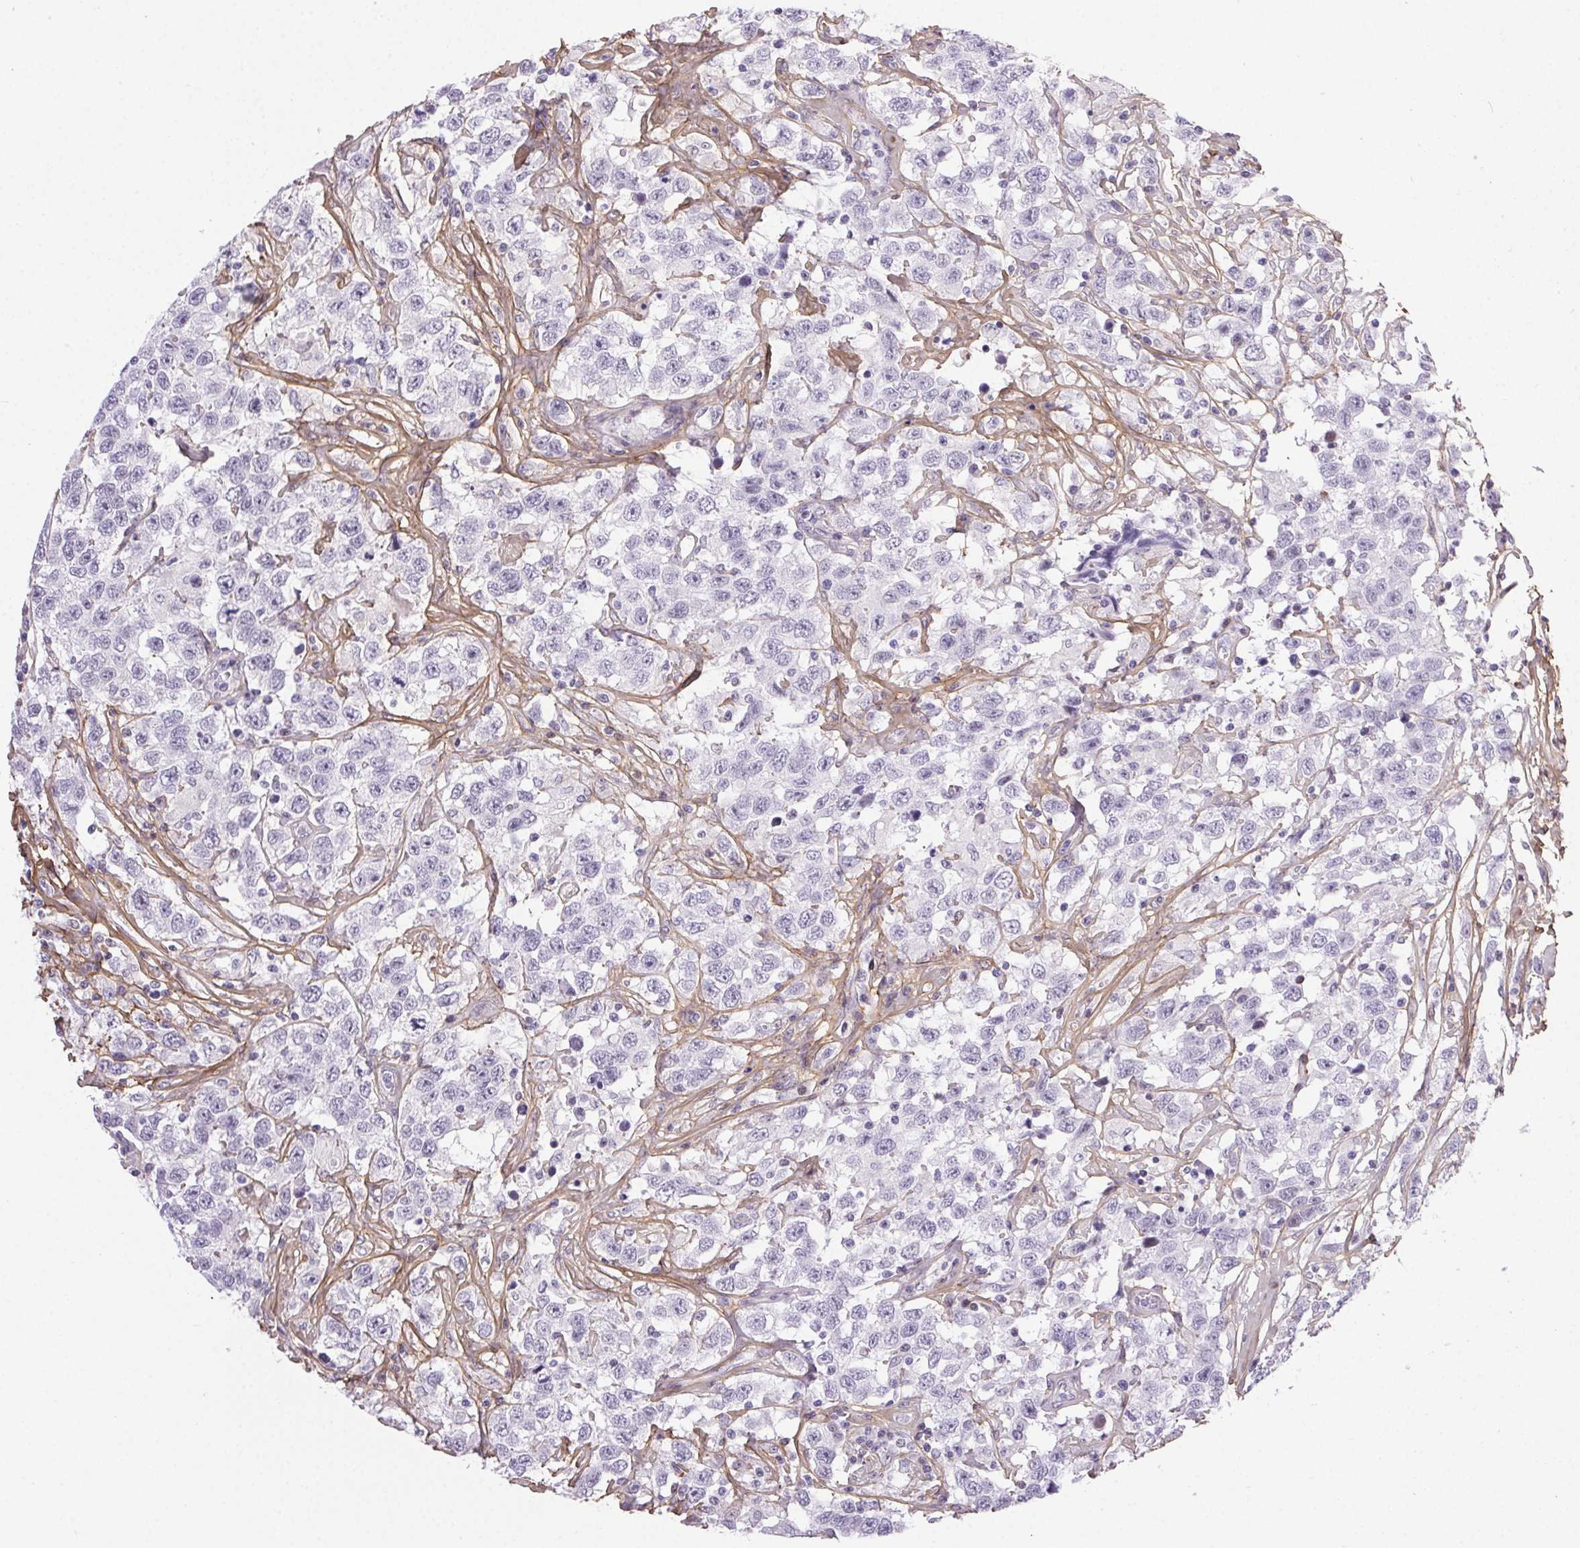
{"staining": {"intensity": "negative", "quantity": "none", "location": "none"}, "tissue": "testis cancer", "cell_type": "Tumor cells", "image_type": "cancer", "snomed": [{"axis": "morphology", "description": "Seminoma, NOS"}, {"axis": "topography", "description": "Testis"}], "caption": "Protein analysis of testis seminoma demonstrates no significant positivity in tumor cells.", "gene": "PDZD2", "patient": {"sex": "male", "age": 41}}